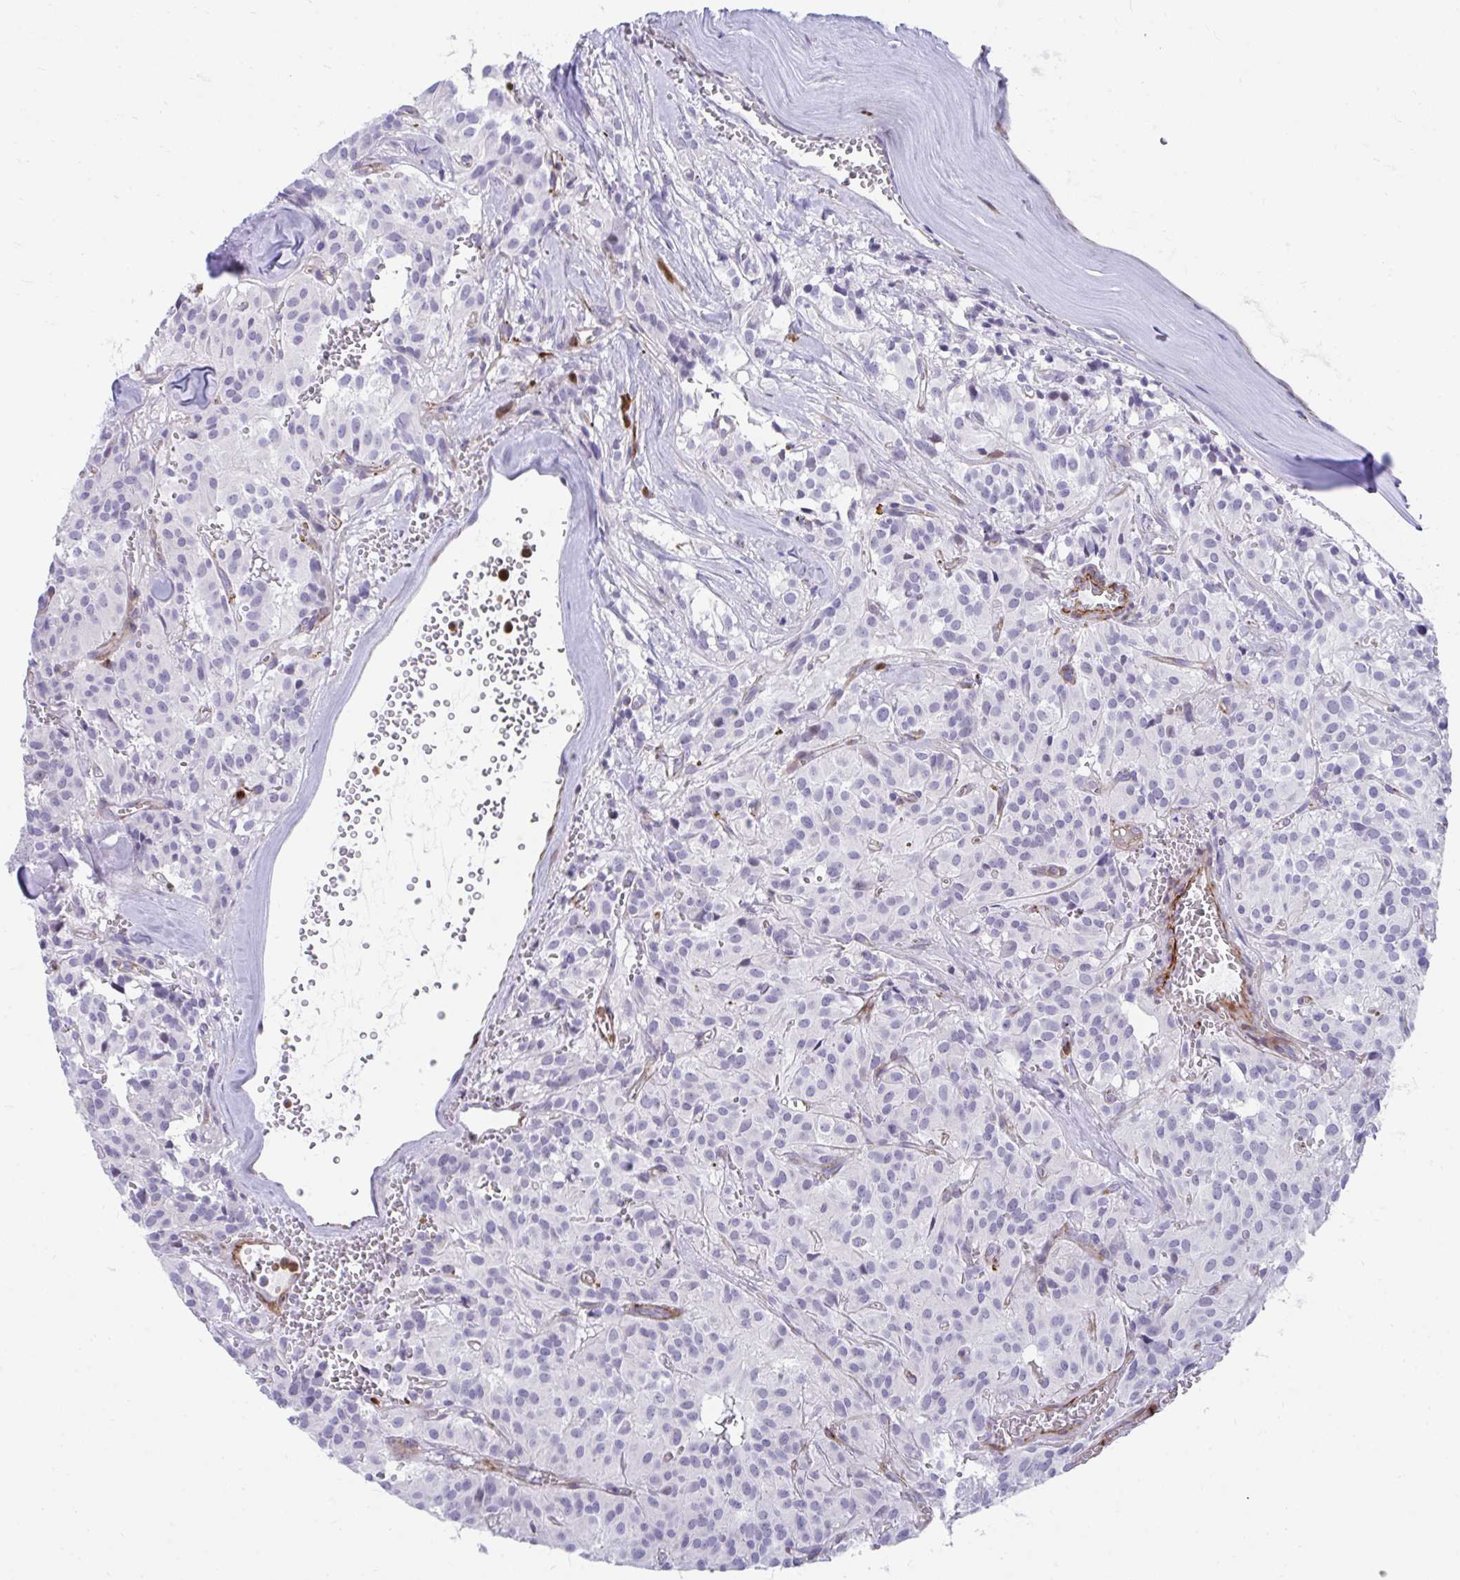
{"staining": {"intensity": "negative", "quantity": "none", "location": "none"}, "tissue": "glioma", "cell_type": "Tumor cells", "image_type": "cancer", "snomed": [{"axis": "morphology", "description": "Glioma, malignant, Low grade"}, {"axis": "topography", "description": "Brain"}], "caption": "Immunohistochemistry (IHC) micrograph of neoplastic tissue: human glioma stained with DAB (3,3'-diaminobenzidine) exhibits no significant protein staining in tumor cells. (DAB (3,3'-diaminobenzidine) immunohistochemistry visualized using brightfield microscopy, high magnification).", "gene": "CSTB", "patient": {"sex": "male", "age": 42}}